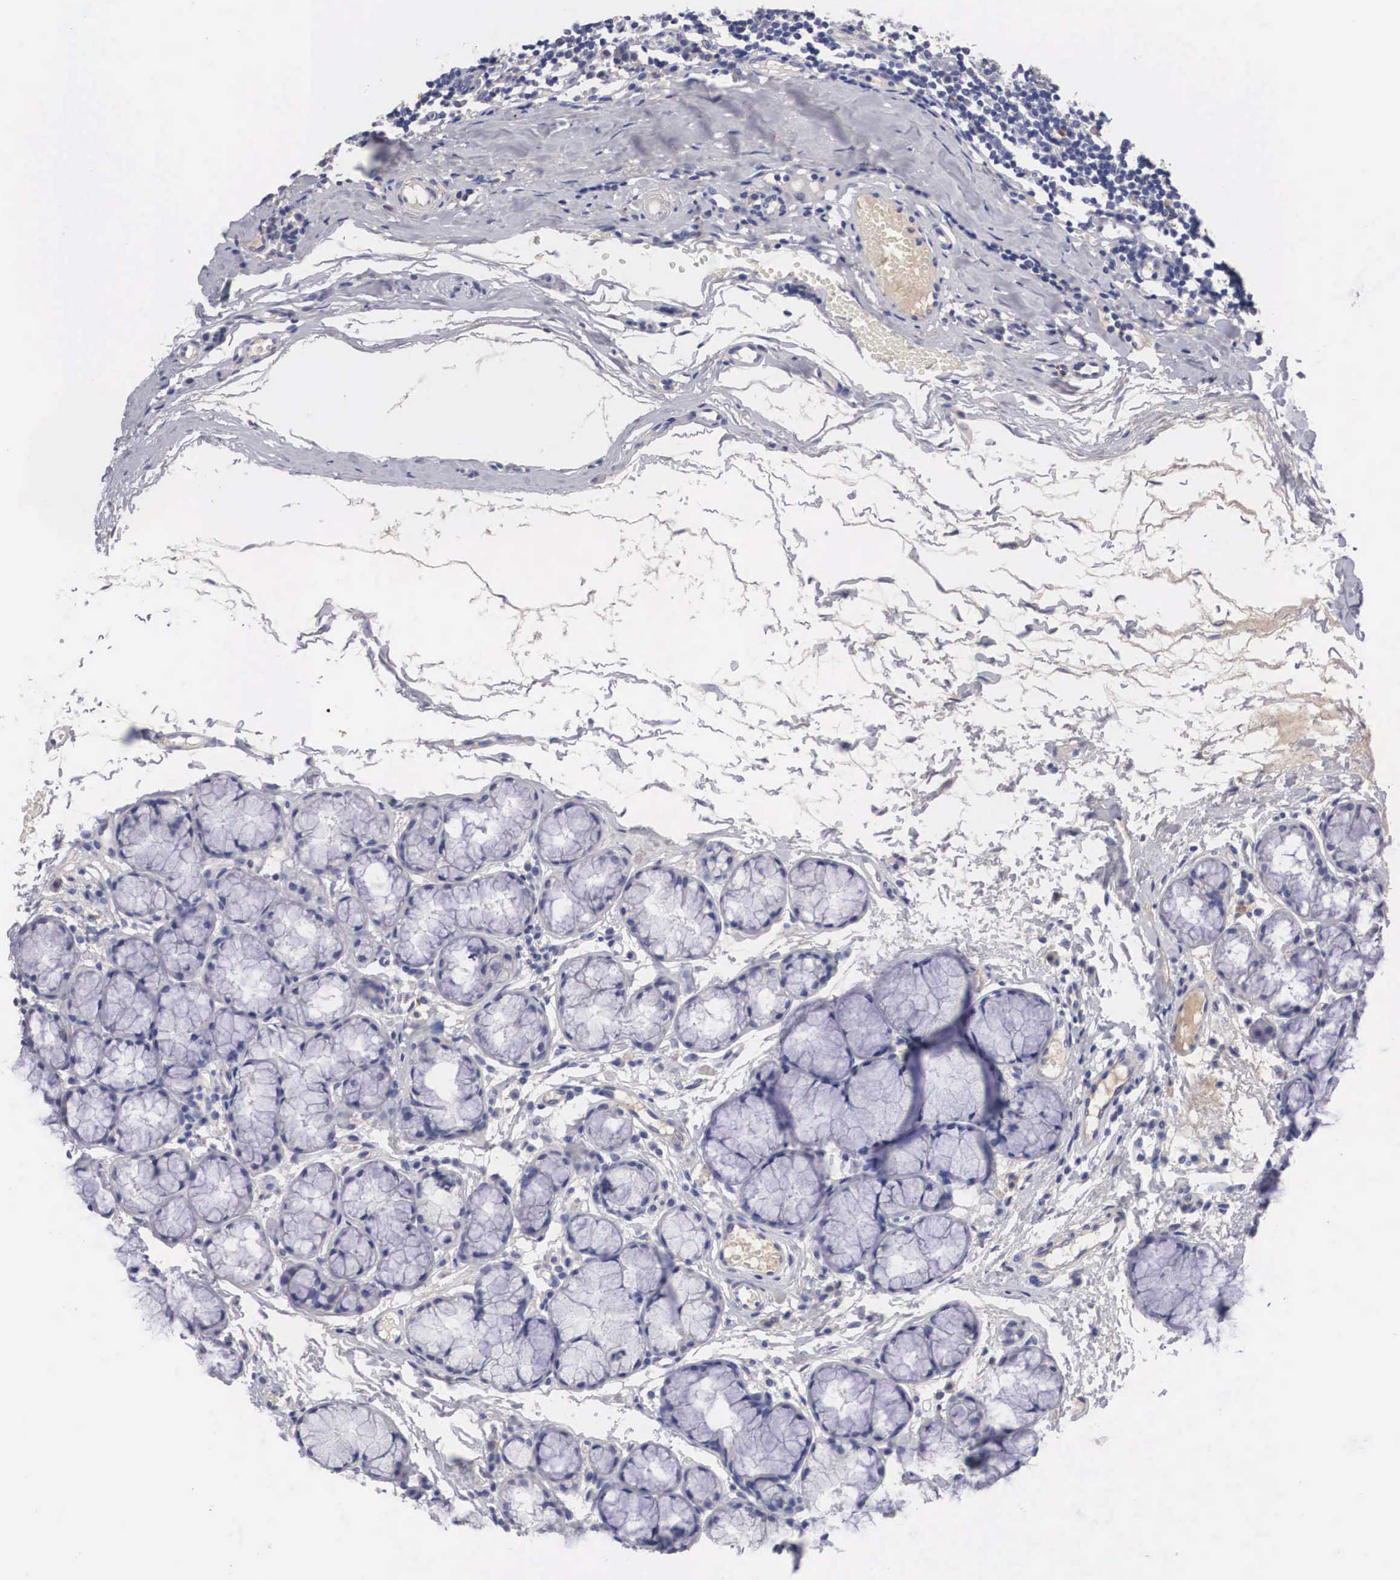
{"staining": {"intensity": "negative", "quantity": "none", "location": "none"}, "tissue": "tonsil", "cell_type": "Germinal center cells", "image_type": "normal", "snomed": [{"axis": "morphology", "description": "Normal tissue, NOS"}, {"axis": "topography", "description": "Tonsil"}], "caption": "Tonsil stained for a protein using immunohistochemistry (IHC) reveals no staining germinal center cells.", "gene": "ABHD4", "patient": {"sex": "female", "age": 41}}